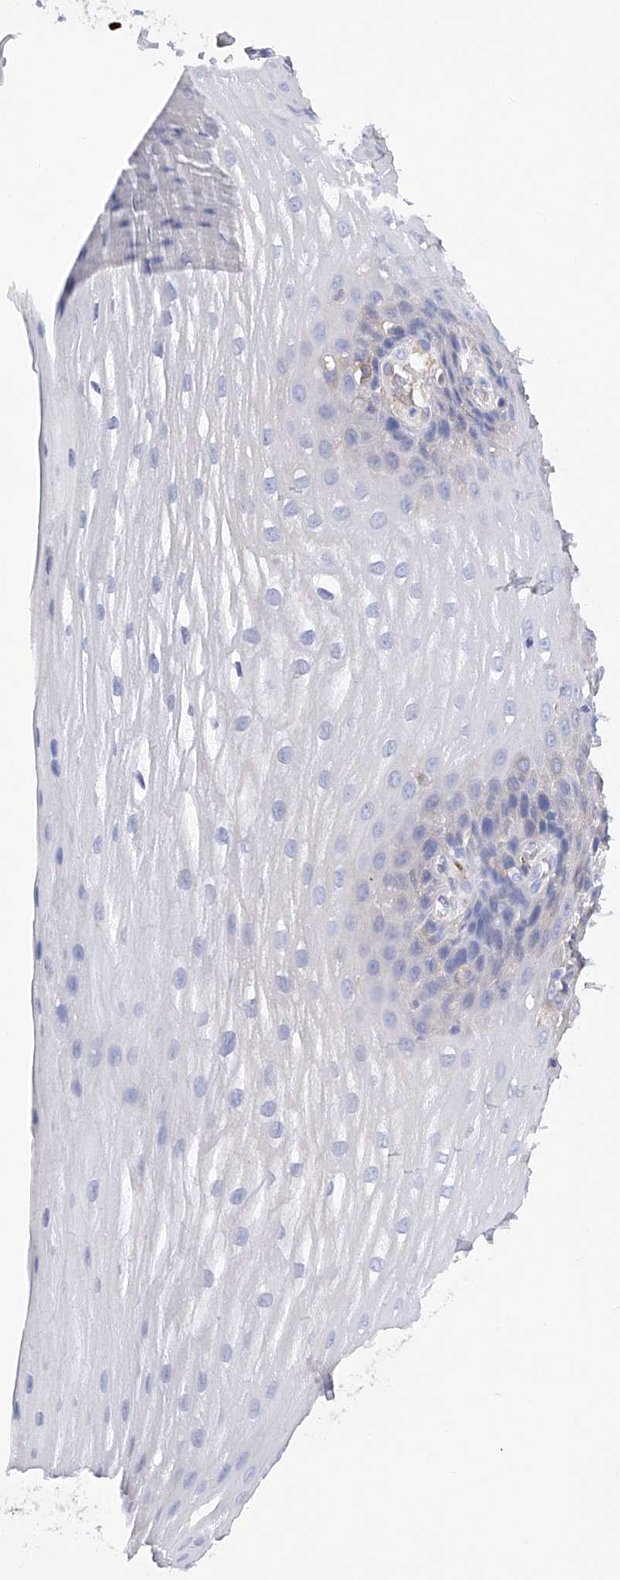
{"staining": {"intensity": "negative", "quantity": "none", "location": "none"}, "tissue": "esophagus", "cell_type": "Squamous epithelial cells", "image_type": "normal", "snomed": [{"axis": "morphology", "description": "Normal tissue, NOS"}, {"axis": "topography", "description": "Esophagus"}], "caption": "Protein analysis of normal esophagus shows no significant positivity in squamous epithelial cells.", "gene": "PDIA5", "patient": {"sex": "male", "age": 62}}